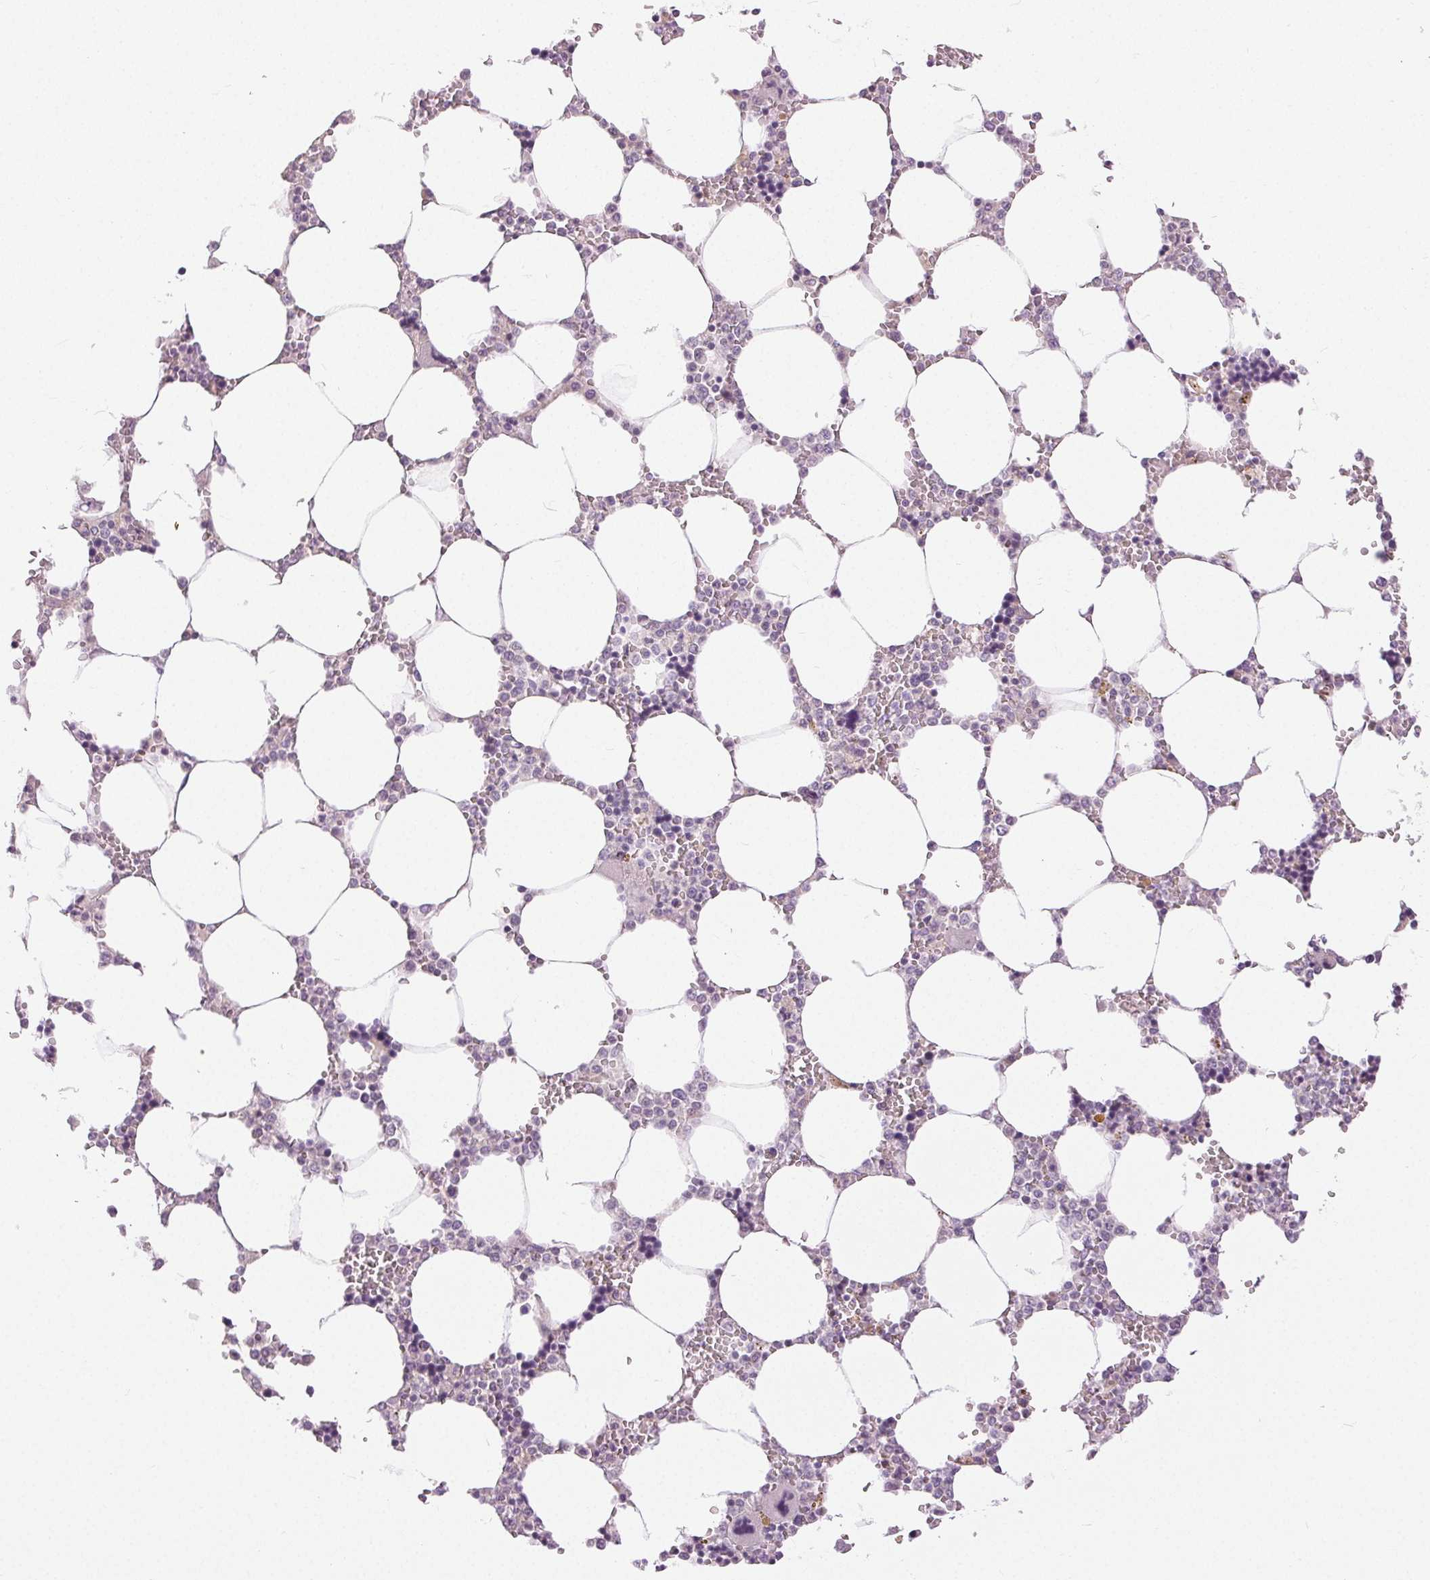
{"staining": {"intensity": "negative", "quantity": "none", "location": "none"}, "tissue": "bone marrow", "cell_type": "Hematopoietic cells", "image_type": "normal", "snomed": [{"axis": "morphology", "description": "Normal tissue, NOS"}, {"axis": "topography", "description": "Bone marrow"}], "caption": "High power microscopy photomicrograph of an IHC photomicrograph of unremarkable bone marrow, revealing no significant staining in hematopoietic cells. (Stains: DAB (3,3'-diaminobenzidine) IHC with hematoxylin counter stain, Microscopy: brightfield microscopy at high magnification).", "gene": "DSG3", "patient": {"sex": "male", "age": 64}}